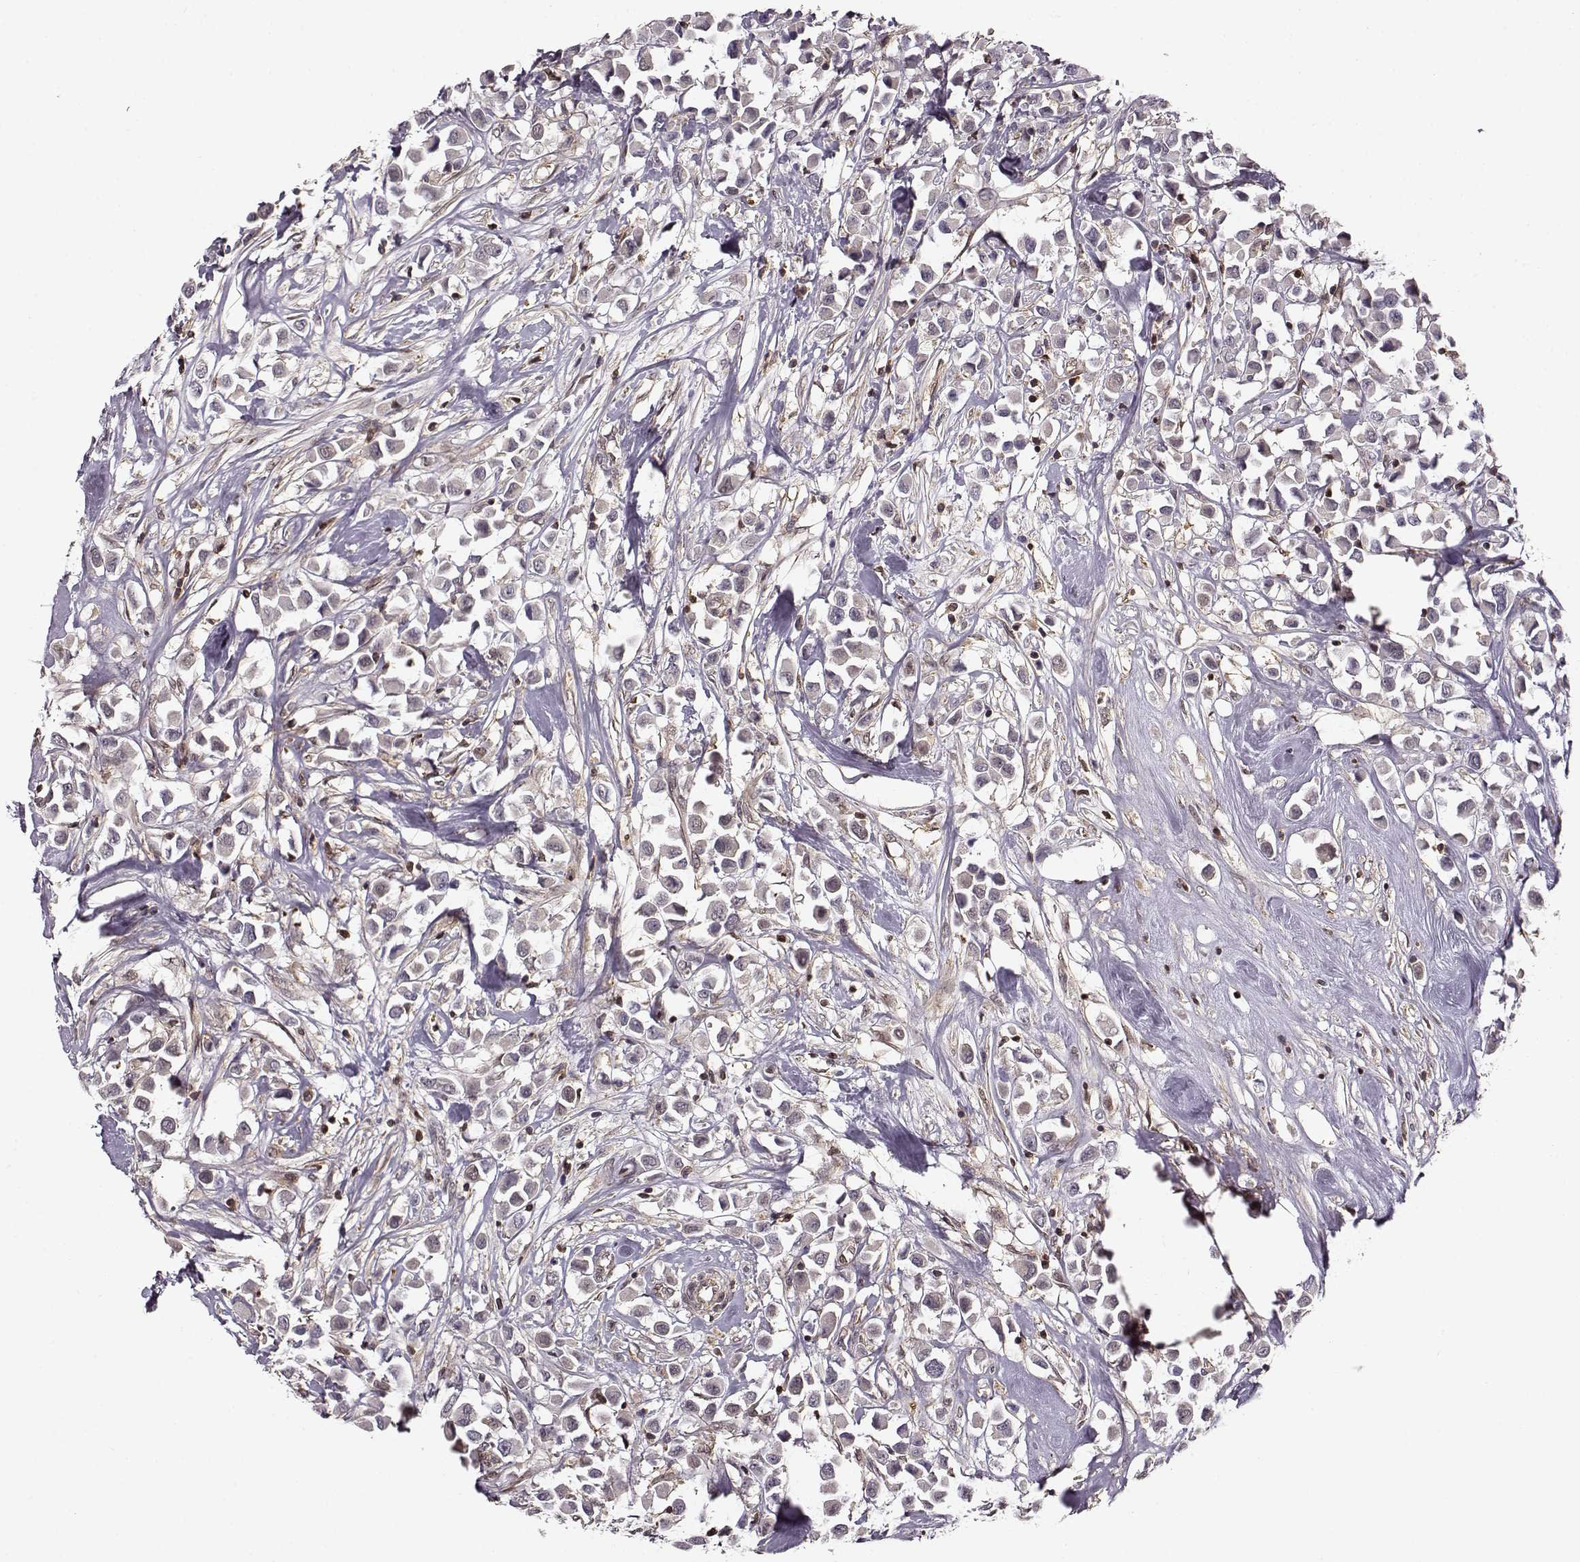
{"staining": {"intensity": "negative", "quantity": "none", "location": "none"}, "tissue": "breast cancer", "cell_type": "Tumor cells", "image_type": "cancer", "snomed": [{"axis": "morphology", "description": "Duct carcinoma"}, {"axis": "topography", "description": "Breast"}], "caption": "The immunohistochemistry micrograph has no significant positivity in tumor cells of breast cancer (intraductal carcinoma) tissue.", "gene": "MFSD1", "patient": {"sex": "female", "age": 61}}